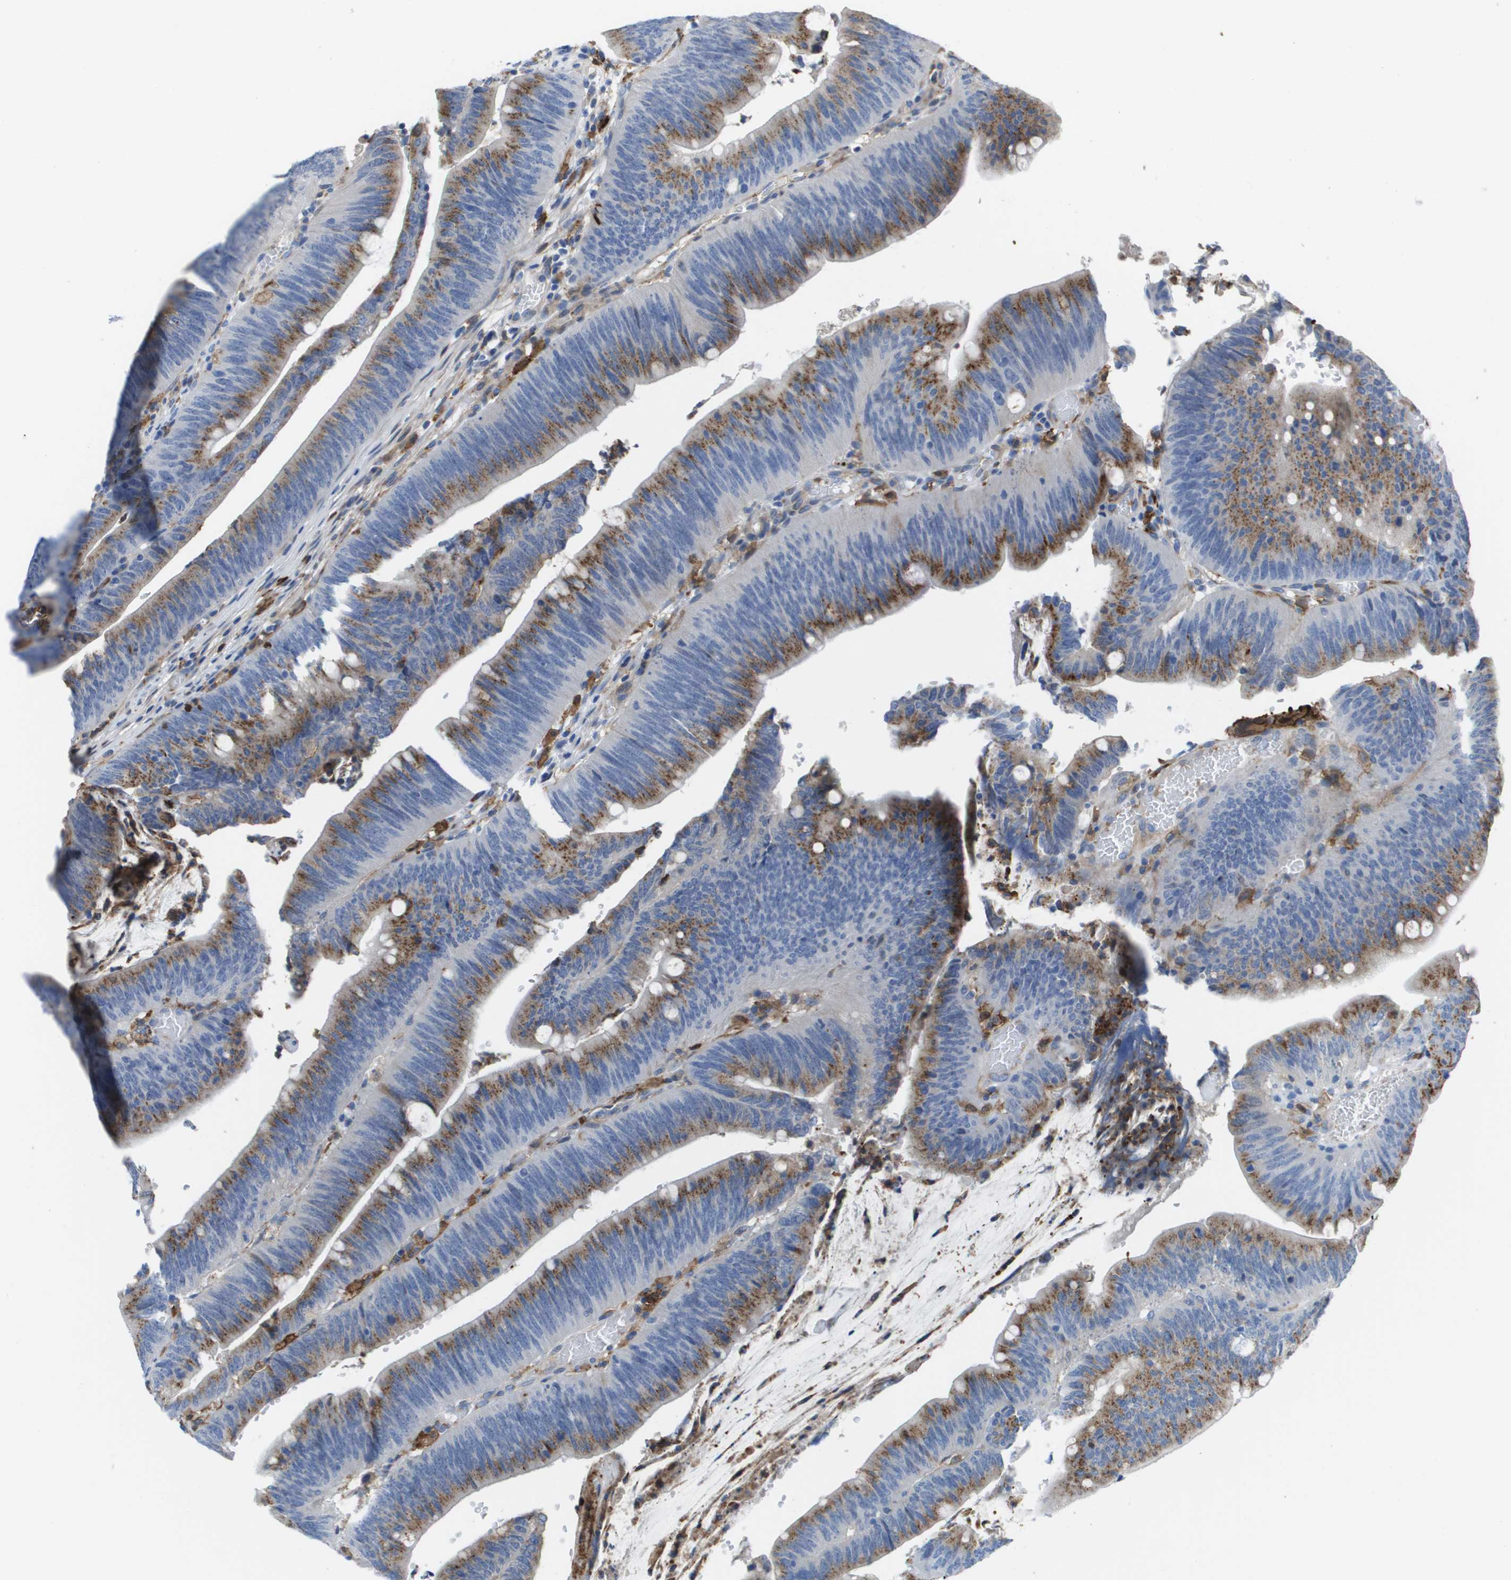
{"staining": {"intensity": "moderate", "quantity": ">75%", "location": "cytoplasmic/membranous"}, "tissue": "colorectal cancer", "cell_type": "Tumor cells", "image_type": "cancer", "snomed": [{"axis": "morphology", "description": "Normal tissue, NOS"}, {"axis": "morphology", "description": "Adenocarcinoma, NOS"}, {"axis": "topography", "description": "Rectum"}], "caption": "An immunohistochemistry (IHC) photomicrograph of neoplastic tissue is shown. Protein staining in brown labels moderate cytoplasmic/membranous positivity in colorectal cancer within tumor cells.", "gene": "SLC37A2", "patient": {"sex": "female", "age": 66}}